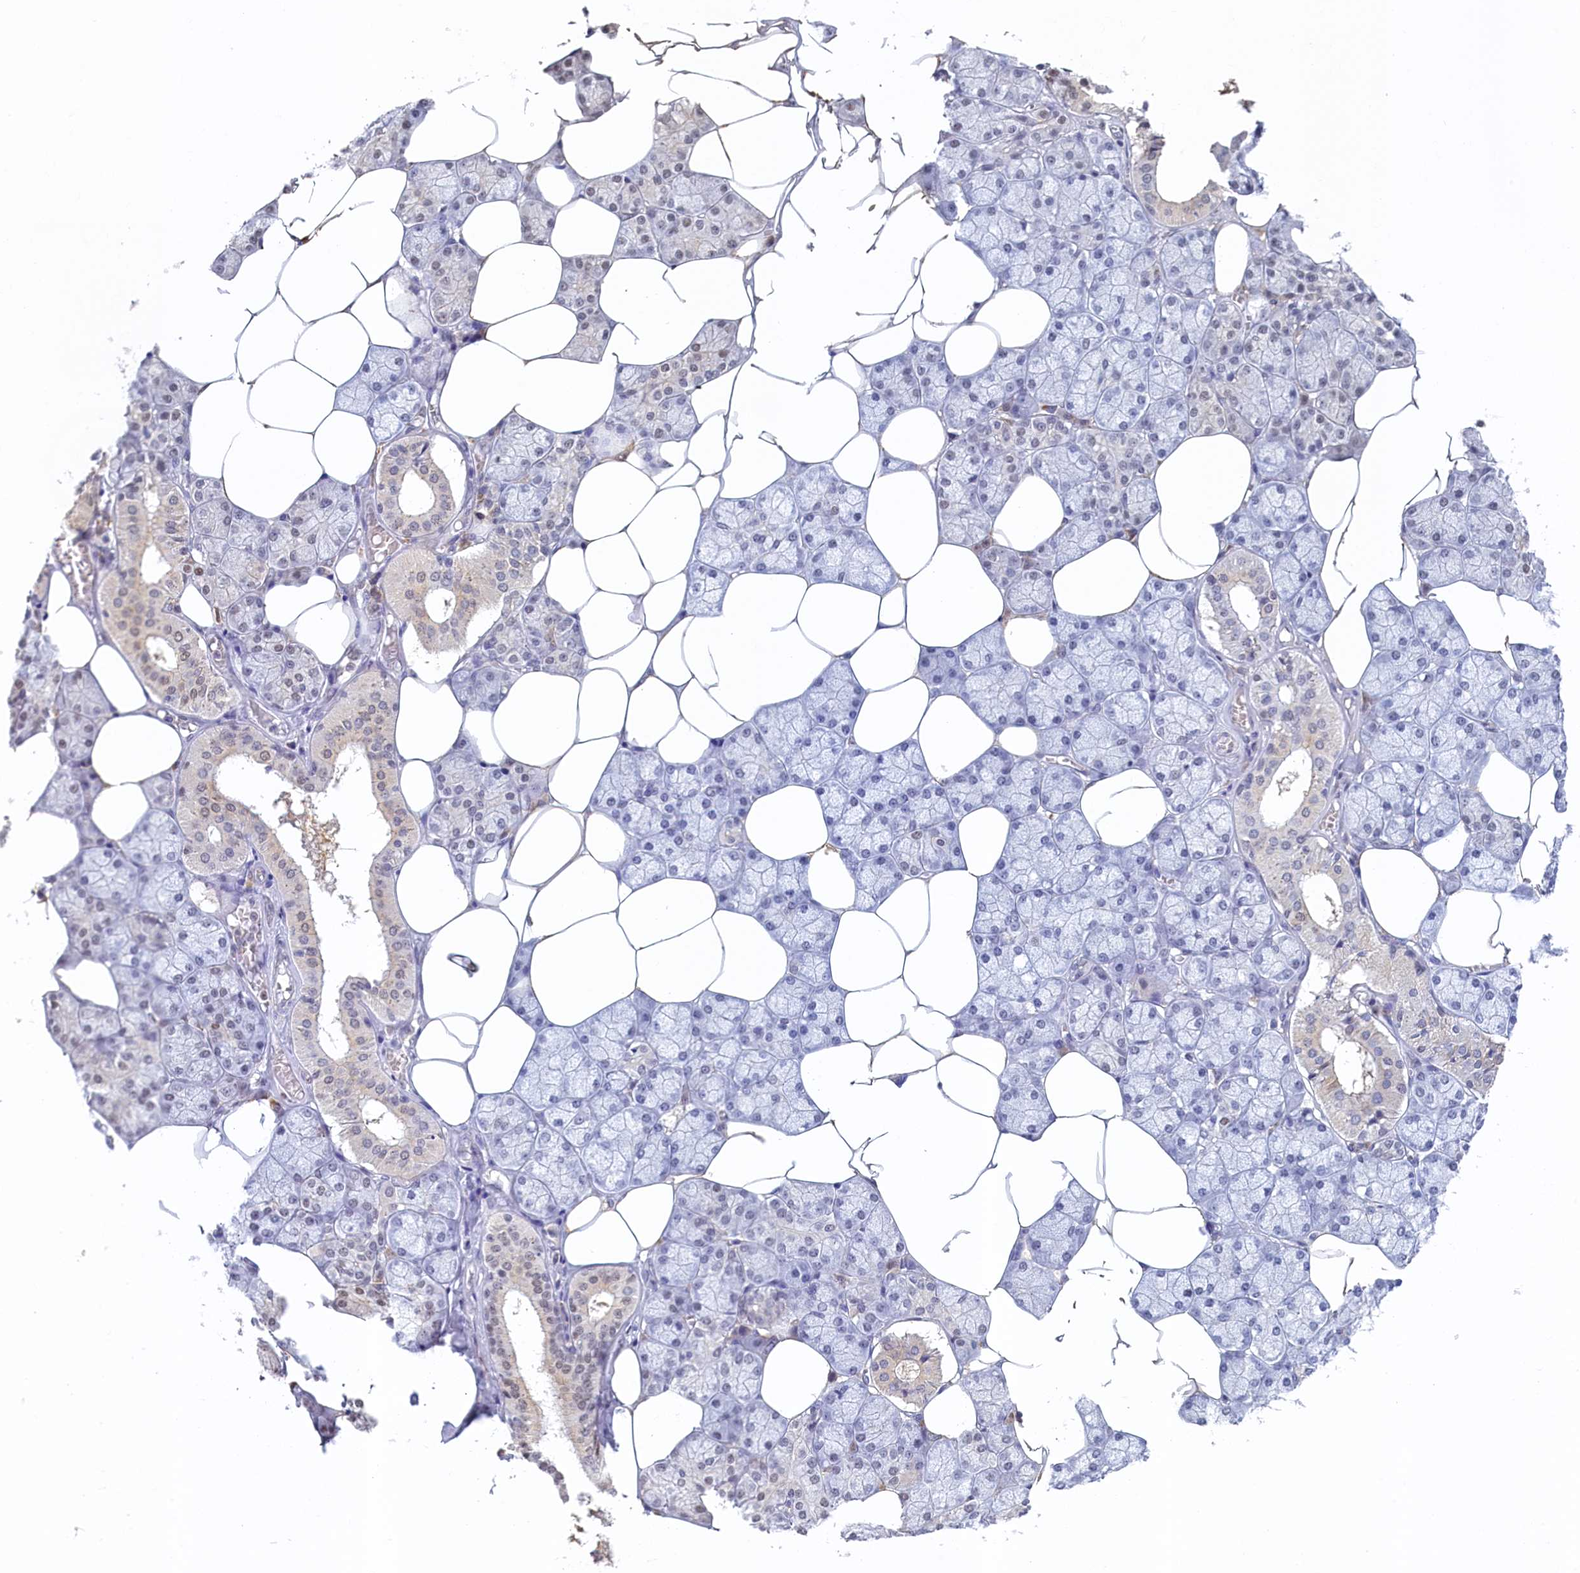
{"staining": {"intensity": "strong", "quantity": "25%-75%", "location": "nuclear"}, "tissue": "salivary gland", "cell_type": "Glandular cells", "image_type": "normal", "snomed": [{"axis": "morphology", "description": "Normal tissue, NOS"}, {"axis": "topography", "description": "Salivary gland"}], "caption": "Brown immunohistochemical staining in normal human salivary gland exhibits strong nuclear expression in about 25%-75% of glandular cells. (DAB (3,3'-diaminobenzidine) IHC with brightfield microscopy, high magnification).", "gene": "MOSPD3", "patient": {"sex": "male", "age": 62}}